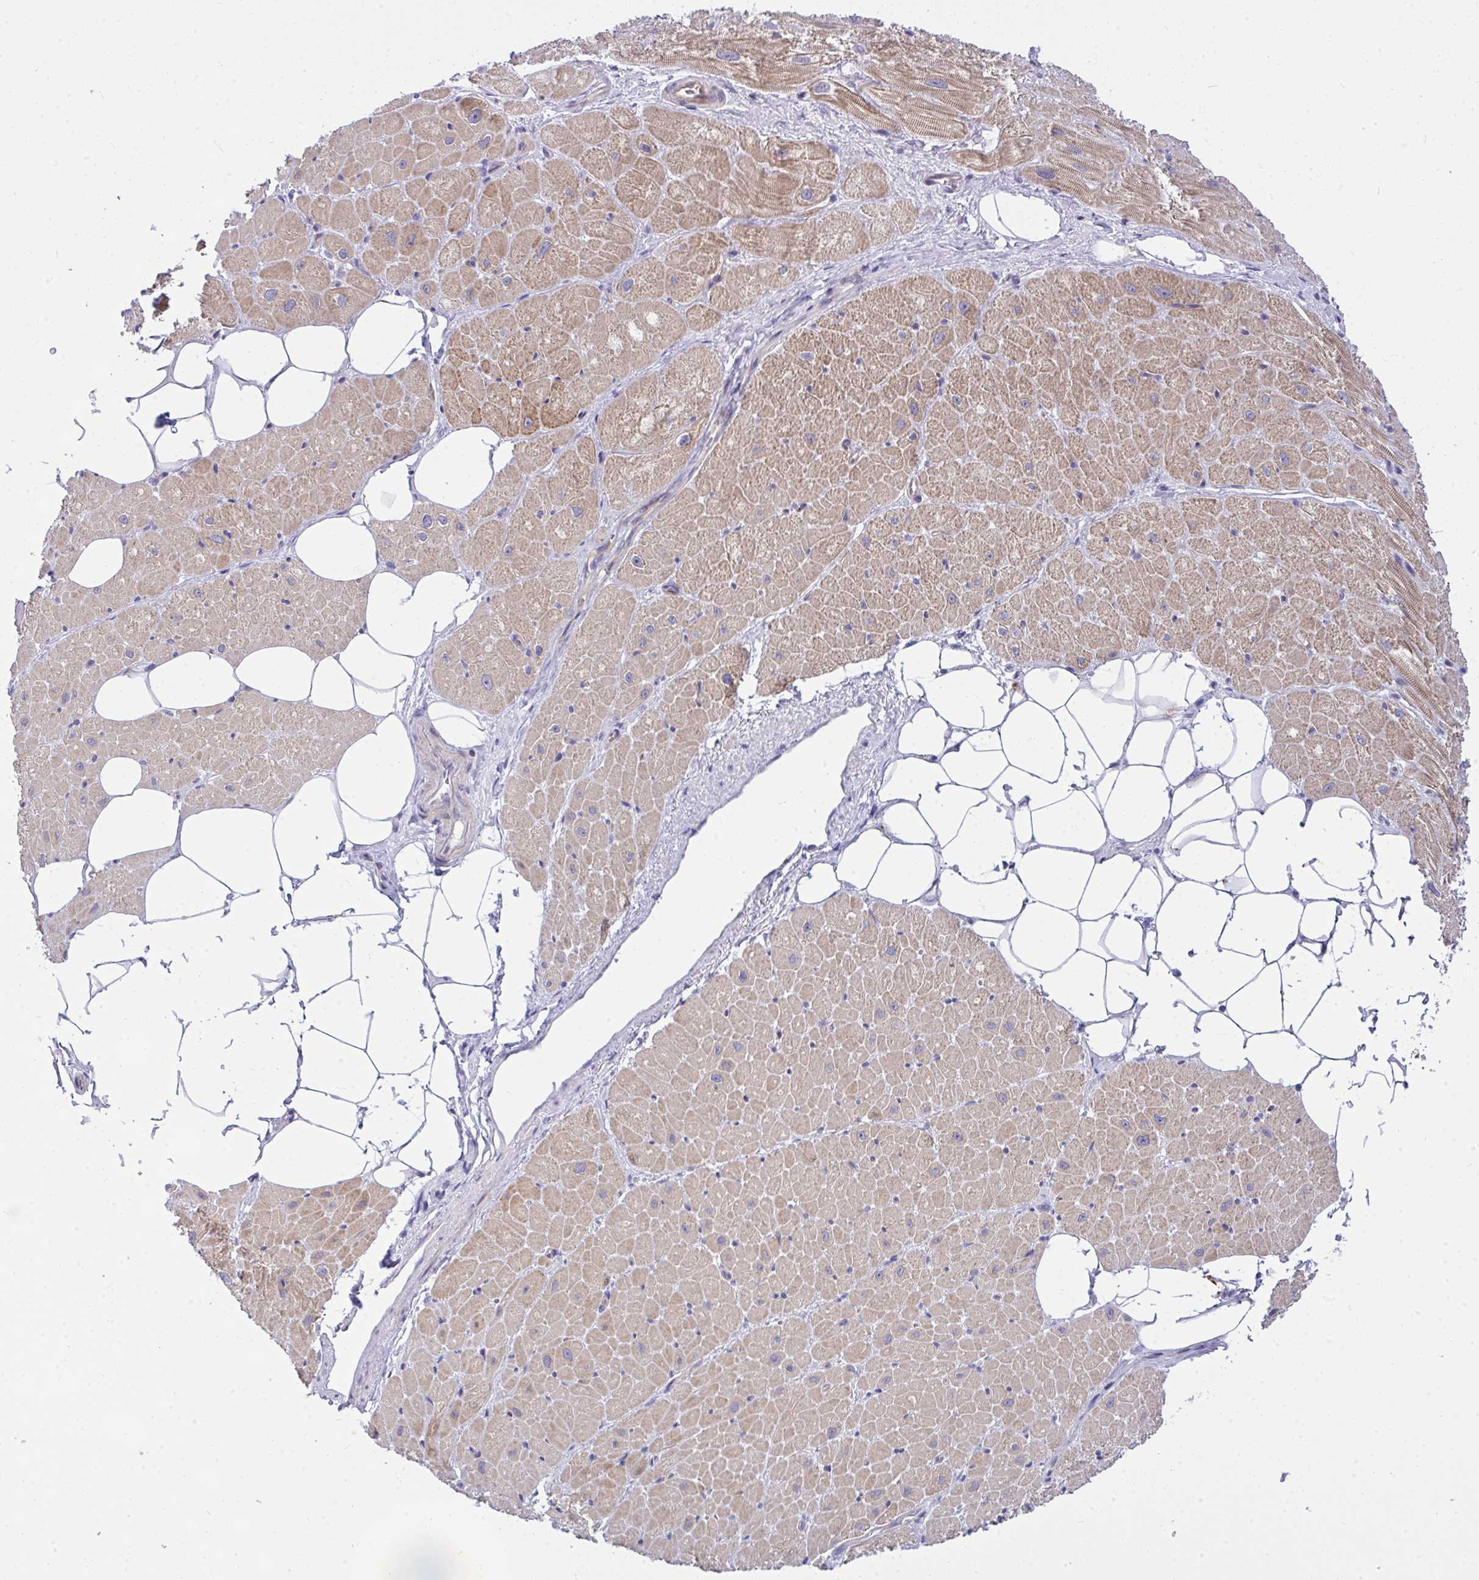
{"staining": {"intensity": "strong", "quantity": ">75%", "location": "cytoplasmic/membranous"}, "tissue": "heart muscle", "cell_type": "Cardiomyocytes", "image_type": "normal", "snomed": [{"axis": "morphology", "description": "Normal tissue, NOS"}, {"axis": "topography", "description": "Heart"}], "caption": "Heart muscle stained with IHC exhibits strong cytoplasmic/membranous staining in approximately >75% of cardiomyocytes.", "gene": "NFXL1", "patient": {"sex": "male", "age": 62}}